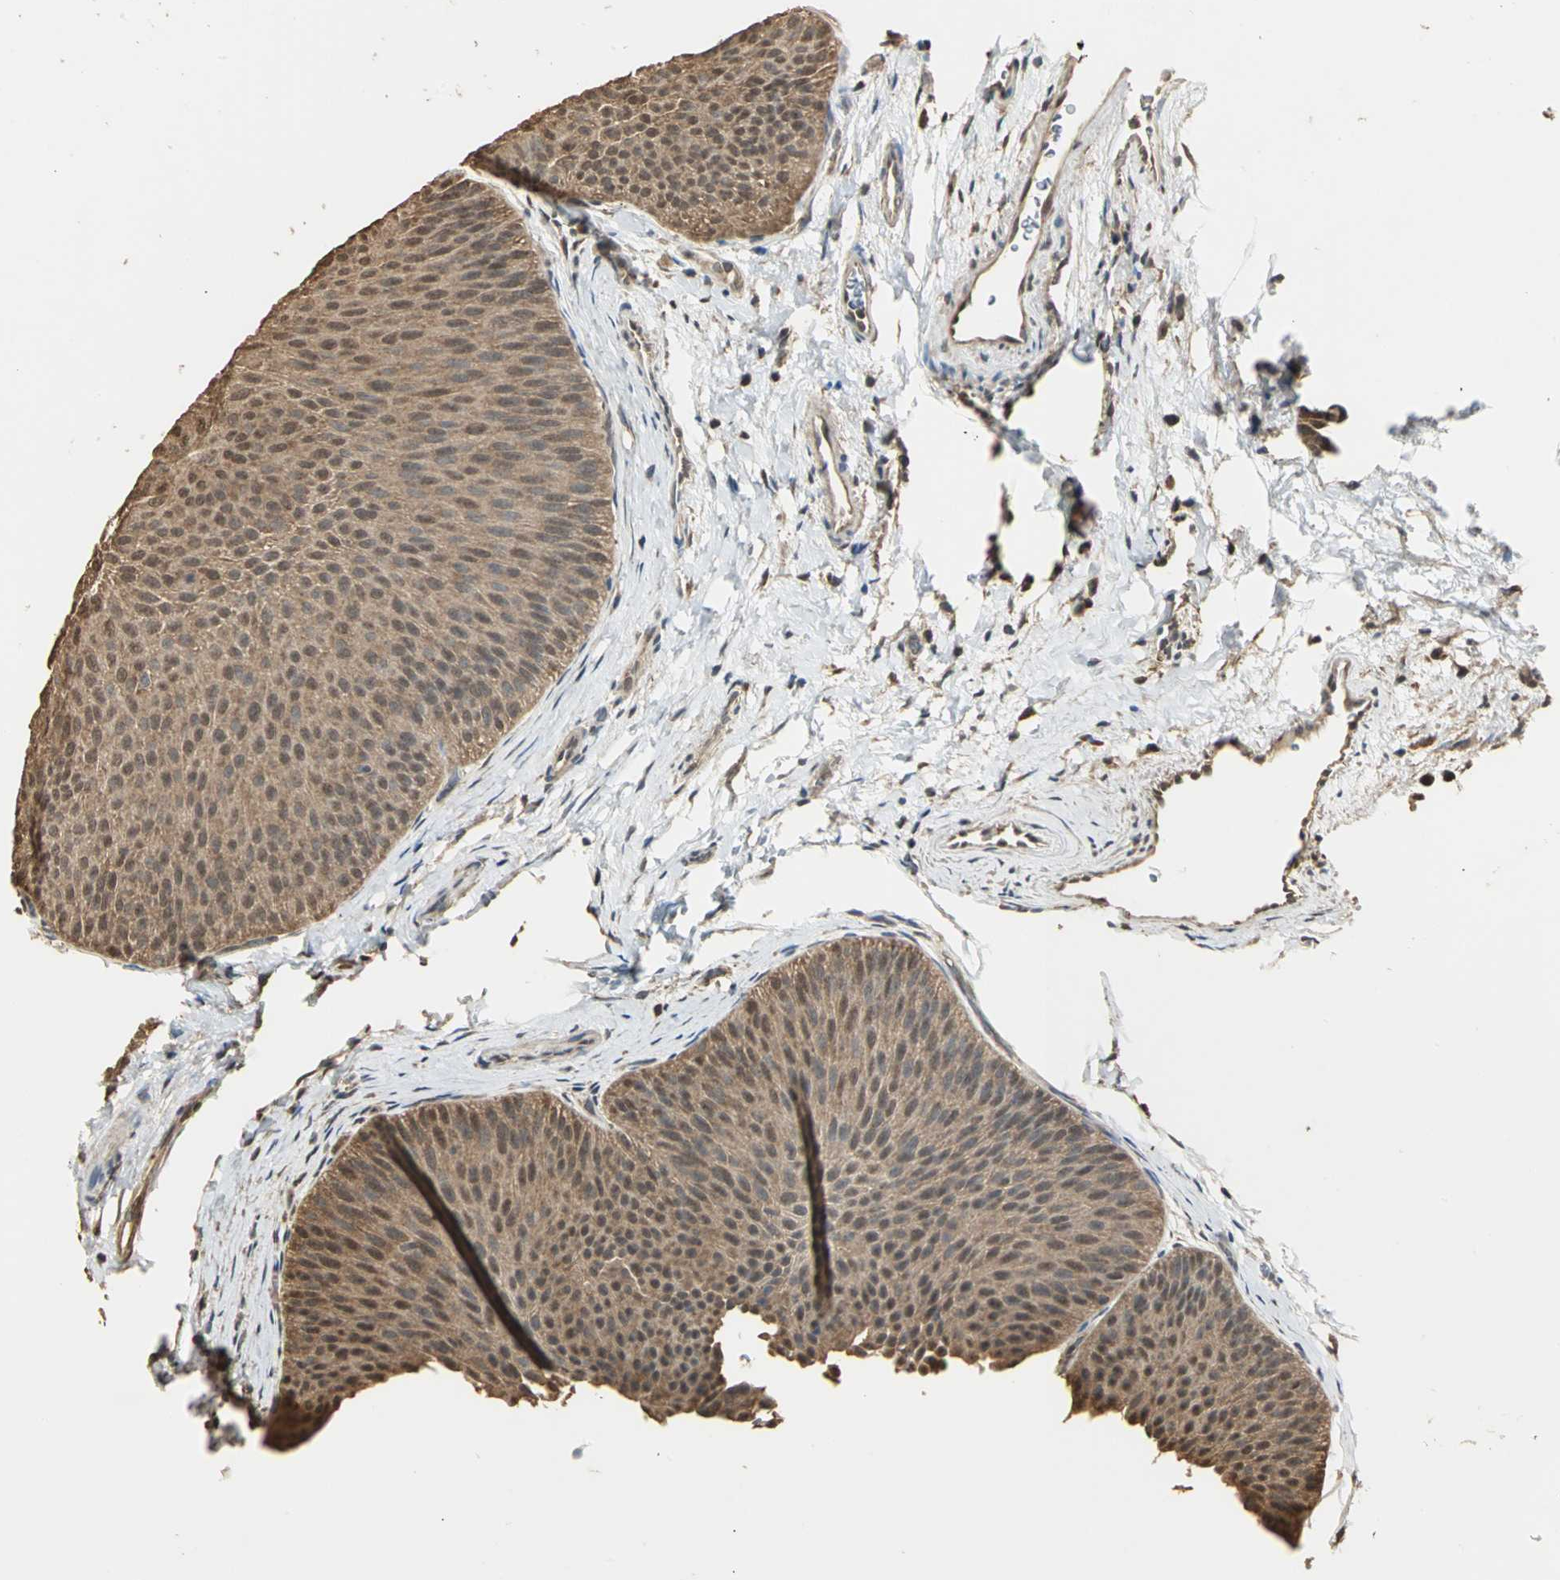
{"staining": {"intensity": "moderate", "quantity": ">75%", "location": "cytoplasmic/membranous,nuclear"}, "tissue": "urothelial cancer", "cell_type": "Tumor cells", "image_type": "cancer", "snomed": [{"axis": "morphology", "description": "Urothelial carcinoma, Low grade"}, {"axis": "topography", "description": "Urinary bladder"}], "caption": "Tumor cells reveal moderate cytoplasmic/membranous and nuclear staining in about >75% of cells in urothelial cancer. (Brightfield microscopy of DAB IHC at high magnification).", "gene": "PARK7", "patient": {"sex": "female", "age": 60}}